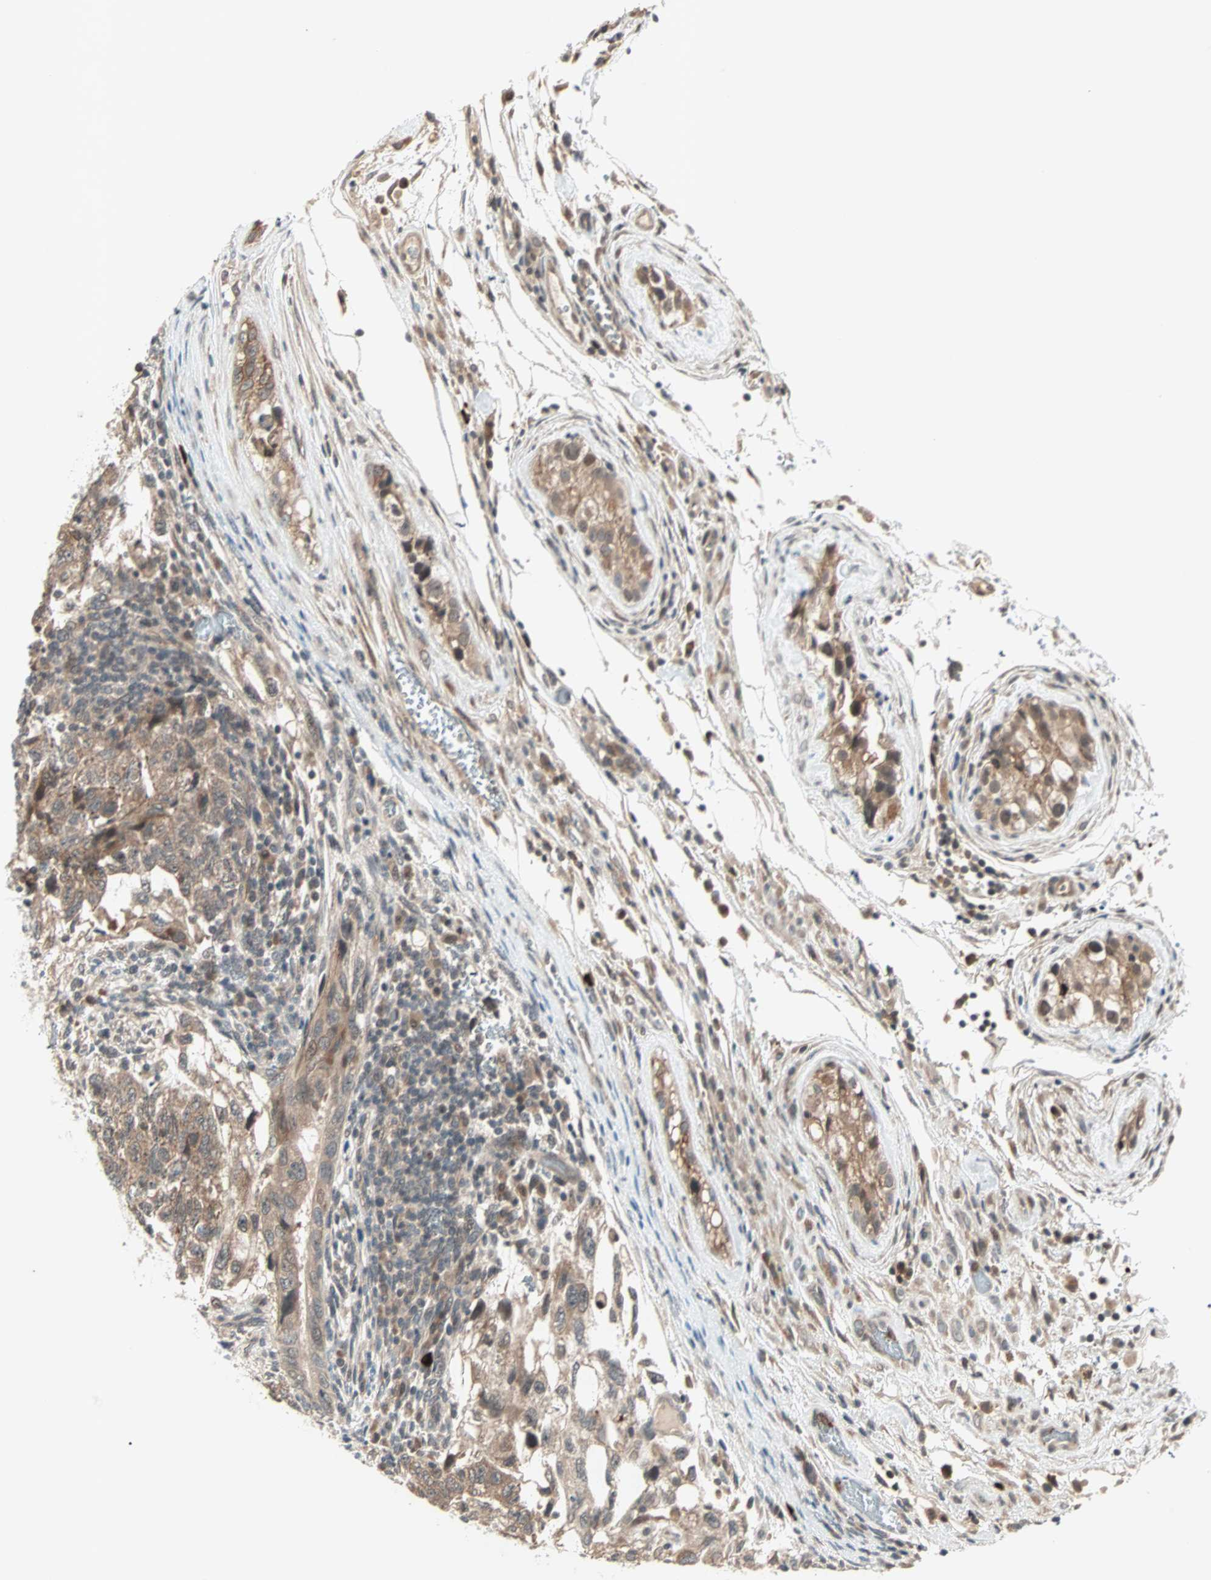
{"staining": {"intensity": "weak", "quantity": ">75%", "location": "cytoplasmic/membranous"}, "tissue": "testis cancer", "cell_type": "Tumor cells", "image_type": "cancer", "snomed": [{"axis": "morphology", "description": "Normal tissue, NOS"}, {"axis": "morphology", "description": "Carcinoma, Embryonal, NOS"}, {"axis": "topography", "description": "Testis"}], "caption": "The image displays immunohistochemical staining of embryonal carcinoma (testis). There is weak cytoplasmic/membranous staining is seen in about >75% of tumor cells.", "gene": "PGBD1", "patient": {"sex": "male", "age": 36}}